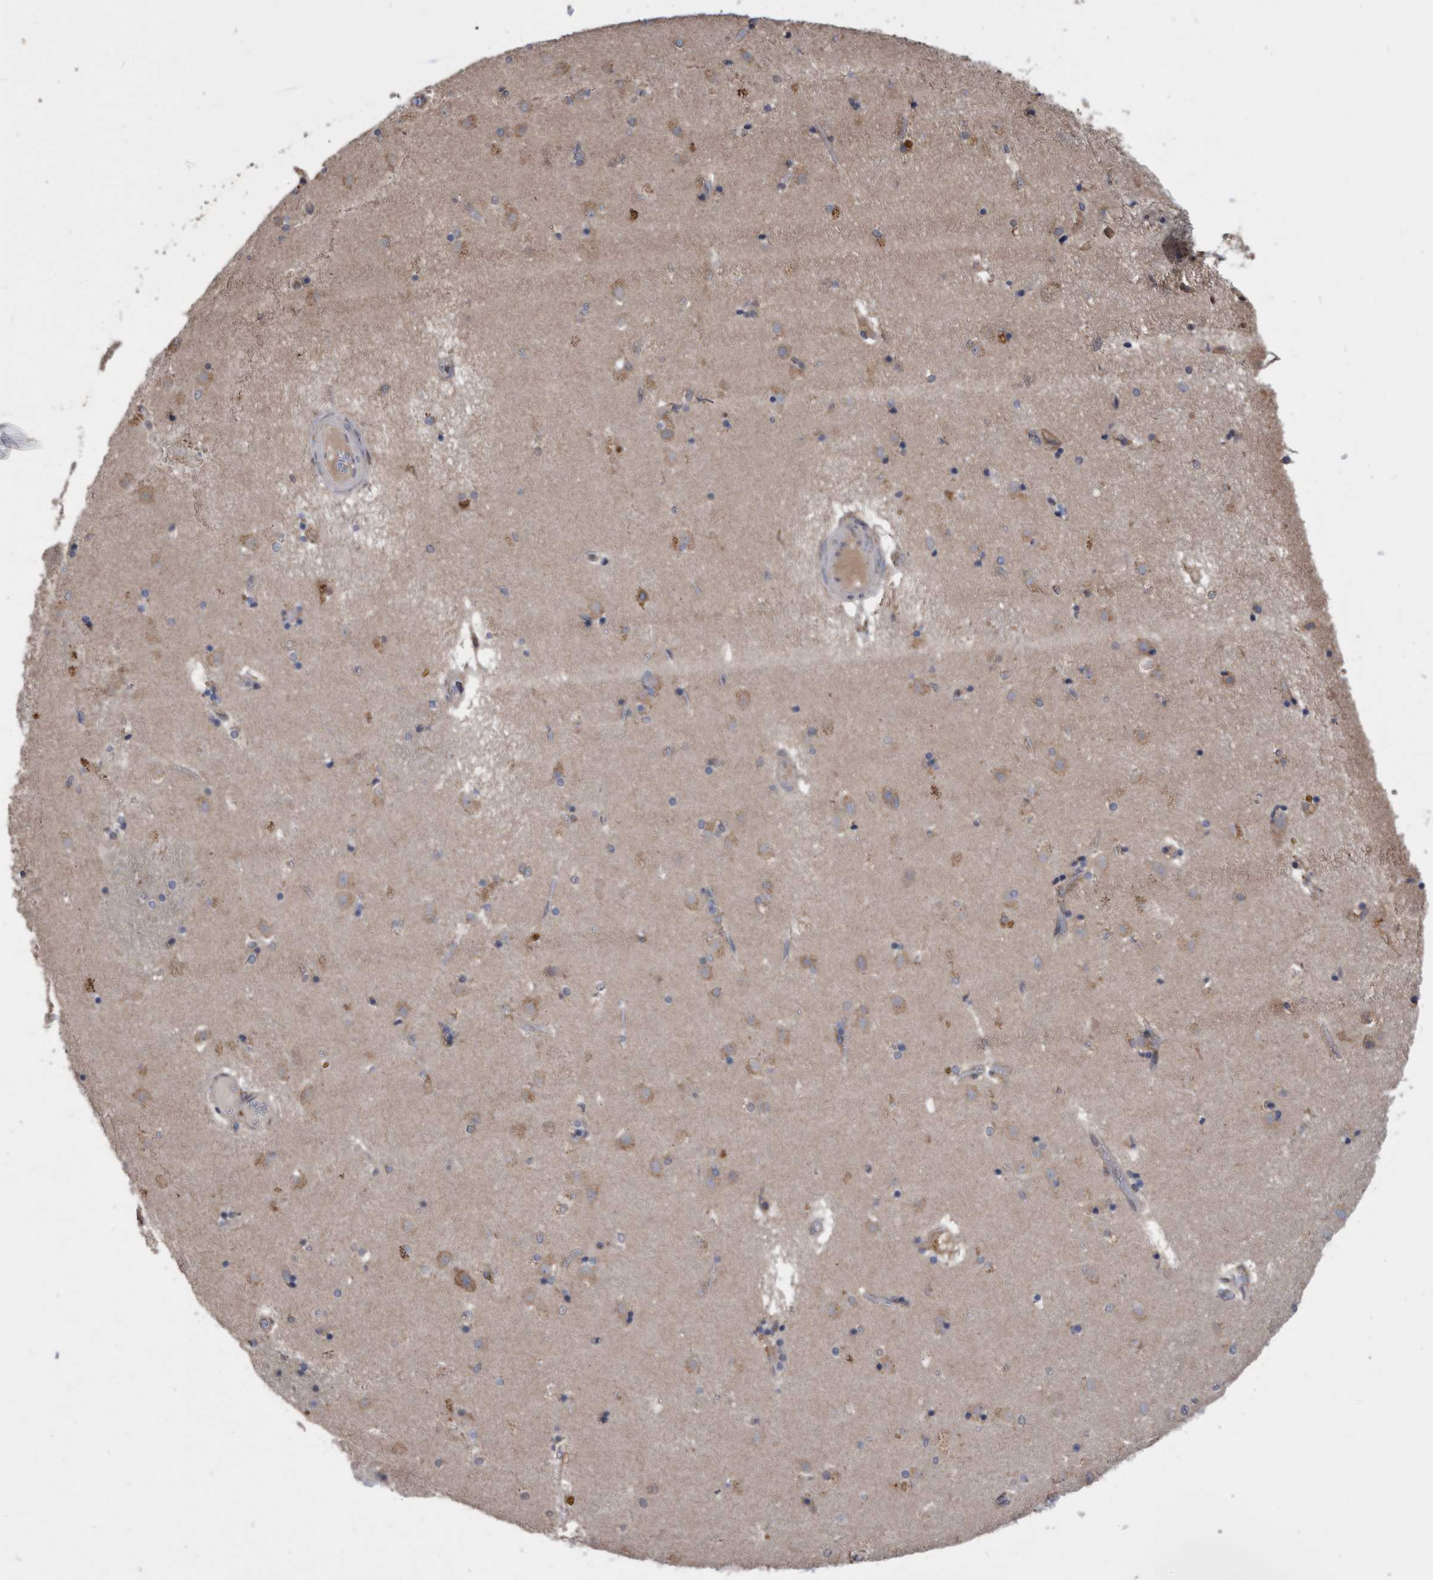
{"staining": {"intensity": "weak", "quantity": "<25%", "location": "cytoplasmic/membranous"}, "tissue": "caudate", "cell_type": "Glial cells", "image_type": "normal", "snomed": [{"axis": "morphology", "description": "Normal tissue, NOS"}, {"axis": "topography", "description": "Lateral ventricle wall"}], "caption": "DAB immunohistochemical staining of benign human caudate demonstrates no significant expression in glial cells. Brightfield microscopy of IHC stained with DAB (3,3'-diaminobenzidine) (brown) and hematoxylin (blue), captured at high magnification.", "gene": "NRBP1", "patient": {"sex": "male", "age": 70}}